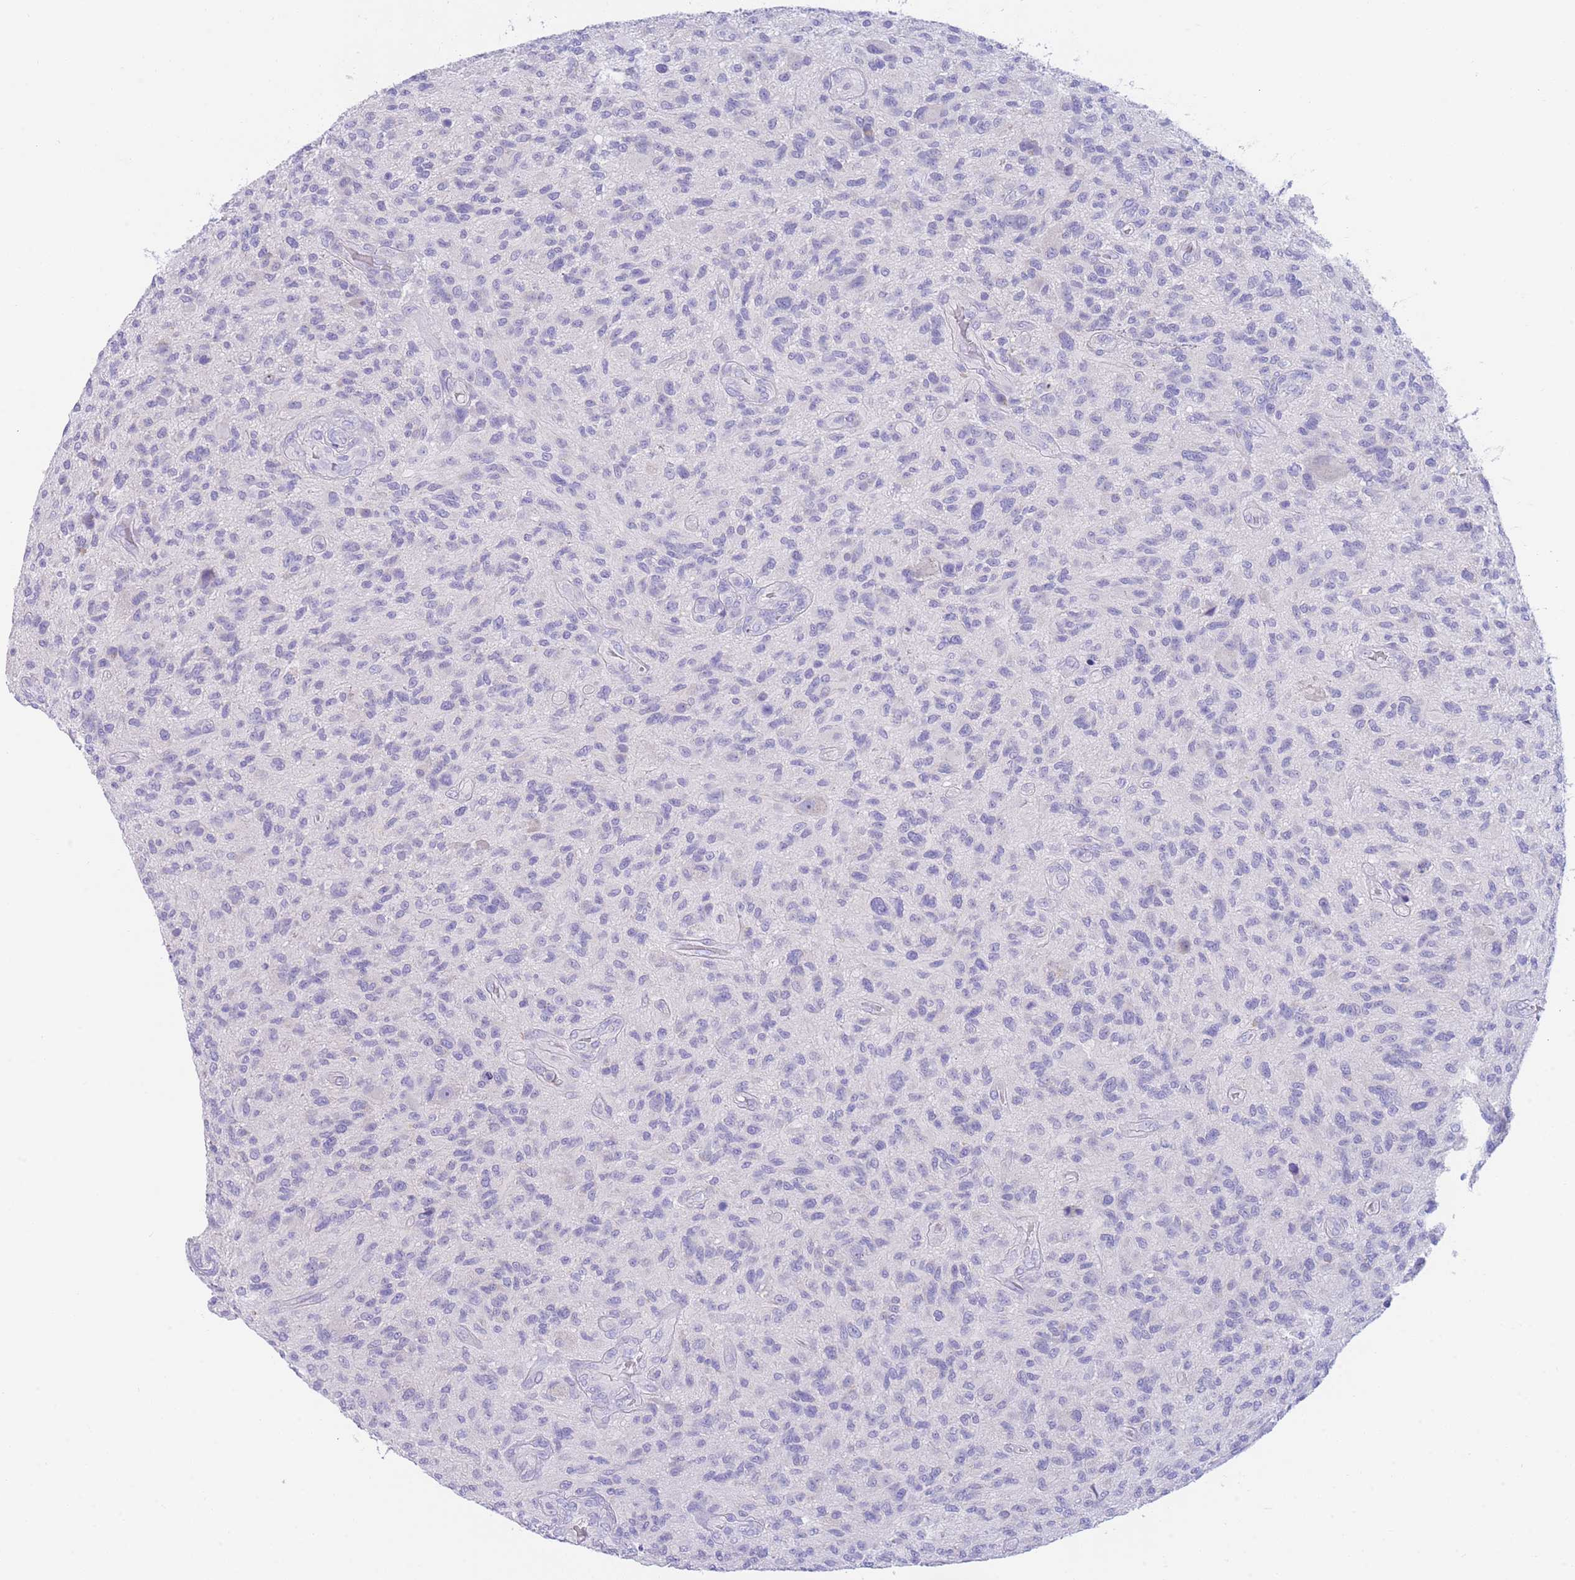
{"staining": {"intensity": "negative", "quantity": "none", "location": "none"}, "tissue": "glioma", "cell_type": "Tumor cells", "image_type": "cancer", "snomed": [{"axis": "morphology", "description": "Glioma, malignant, High grade"}, {"axis": "topography", "description": "Brain"}], "caption": "The histopathology image reveals no staining of tumor cells in glioma. The staining is performed using DAB (3,3'-diaminobenzidine) brown chromogen with nuclei counter-stained in using hematoxylin.", "gene": "PCDHB3", "patient": {"sex": "male", "age": 47}}